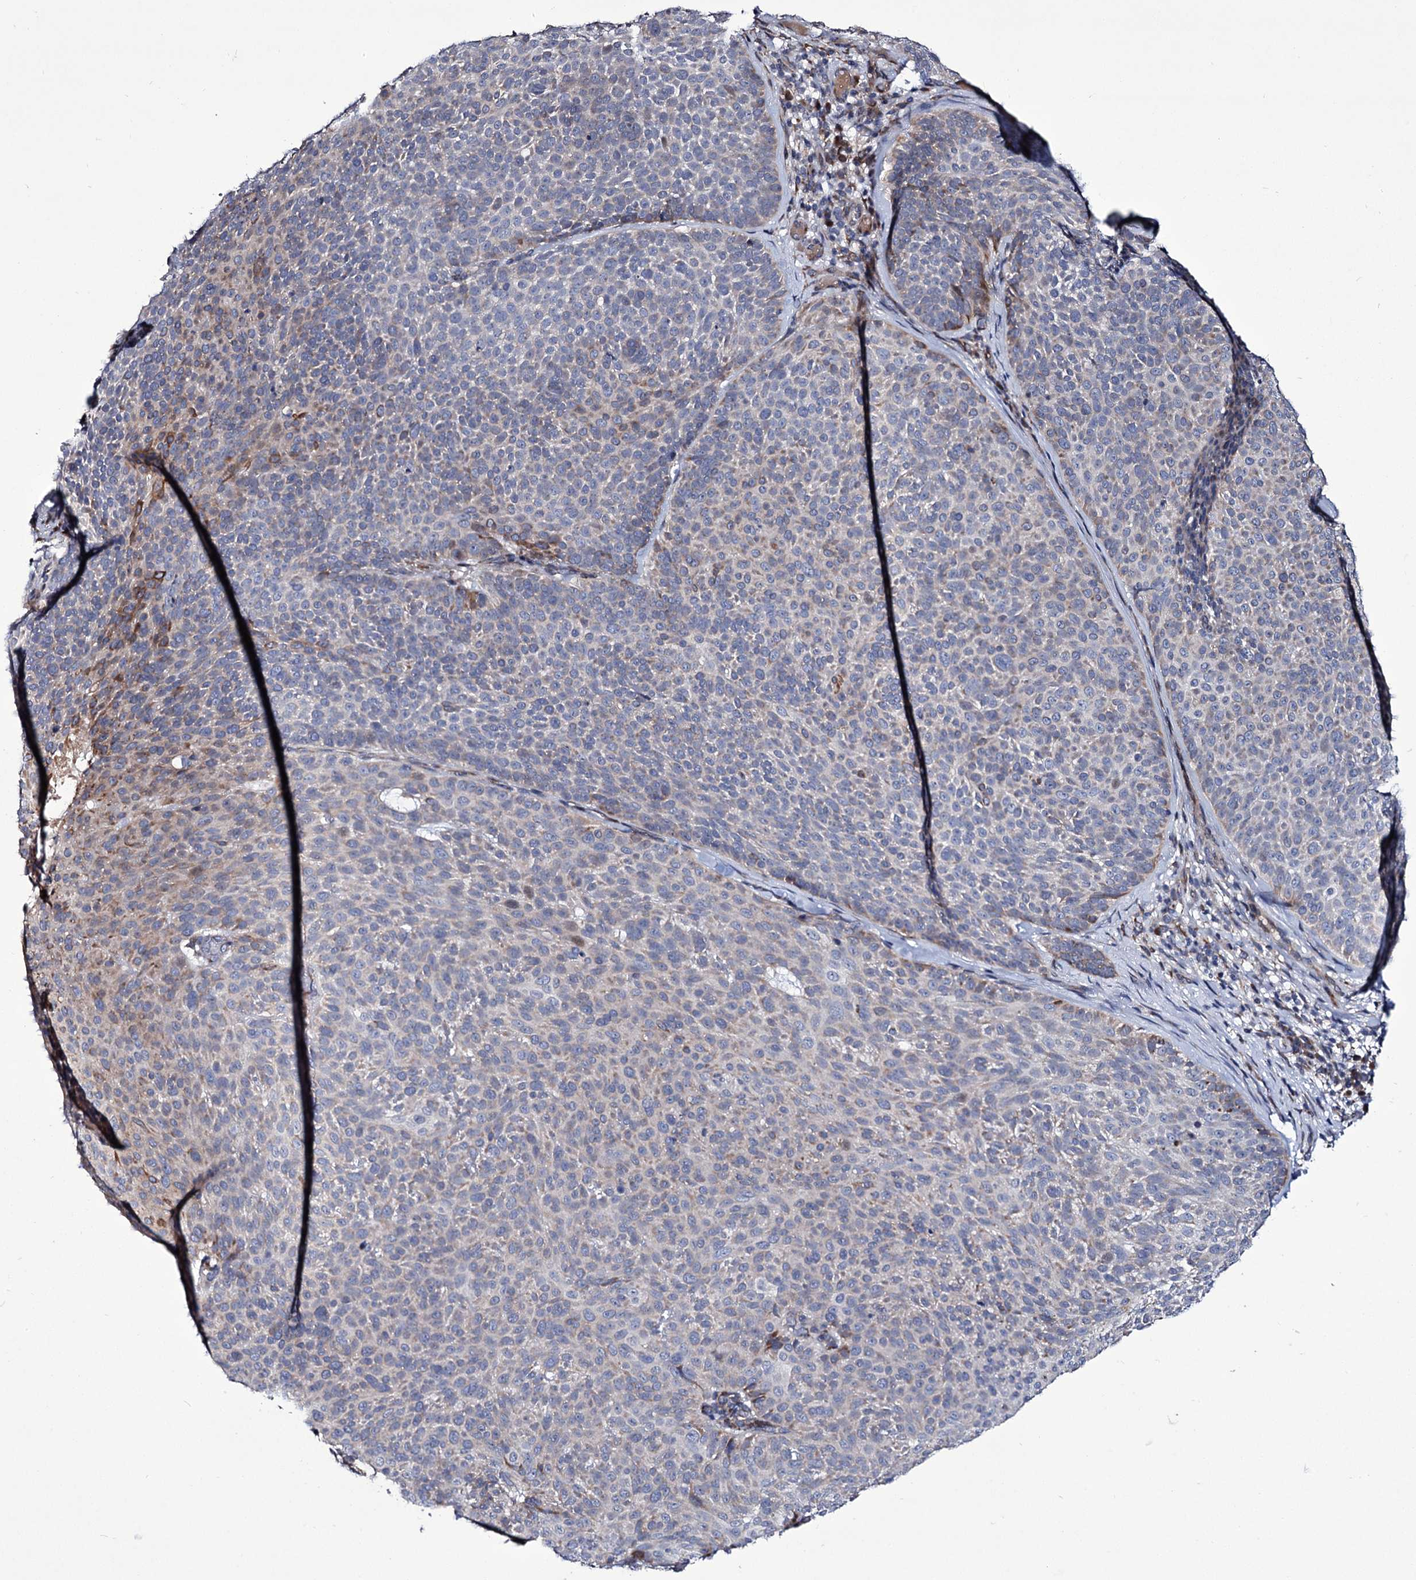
{"staining": {"intensity": "moderate", "quantity": "<25%", "location": "cytoplasmic/membranous"}, "tissue": "skin cancer", "cell_type": "Tumor cells", "image_type": "cancer", "snomed": [{"axis": "morphology", "description": "Basal cell carcinoma"}, {"axis": "topography", "description": "Skin"}], "caption": "A brown stain labels moderate cytoplasmic/membranous positivity of a protein in human basal cell carcinoma (skin) tumor cells.", "gene": "TUBGCP5", "patient": {"sex": "male", "age": 85}}